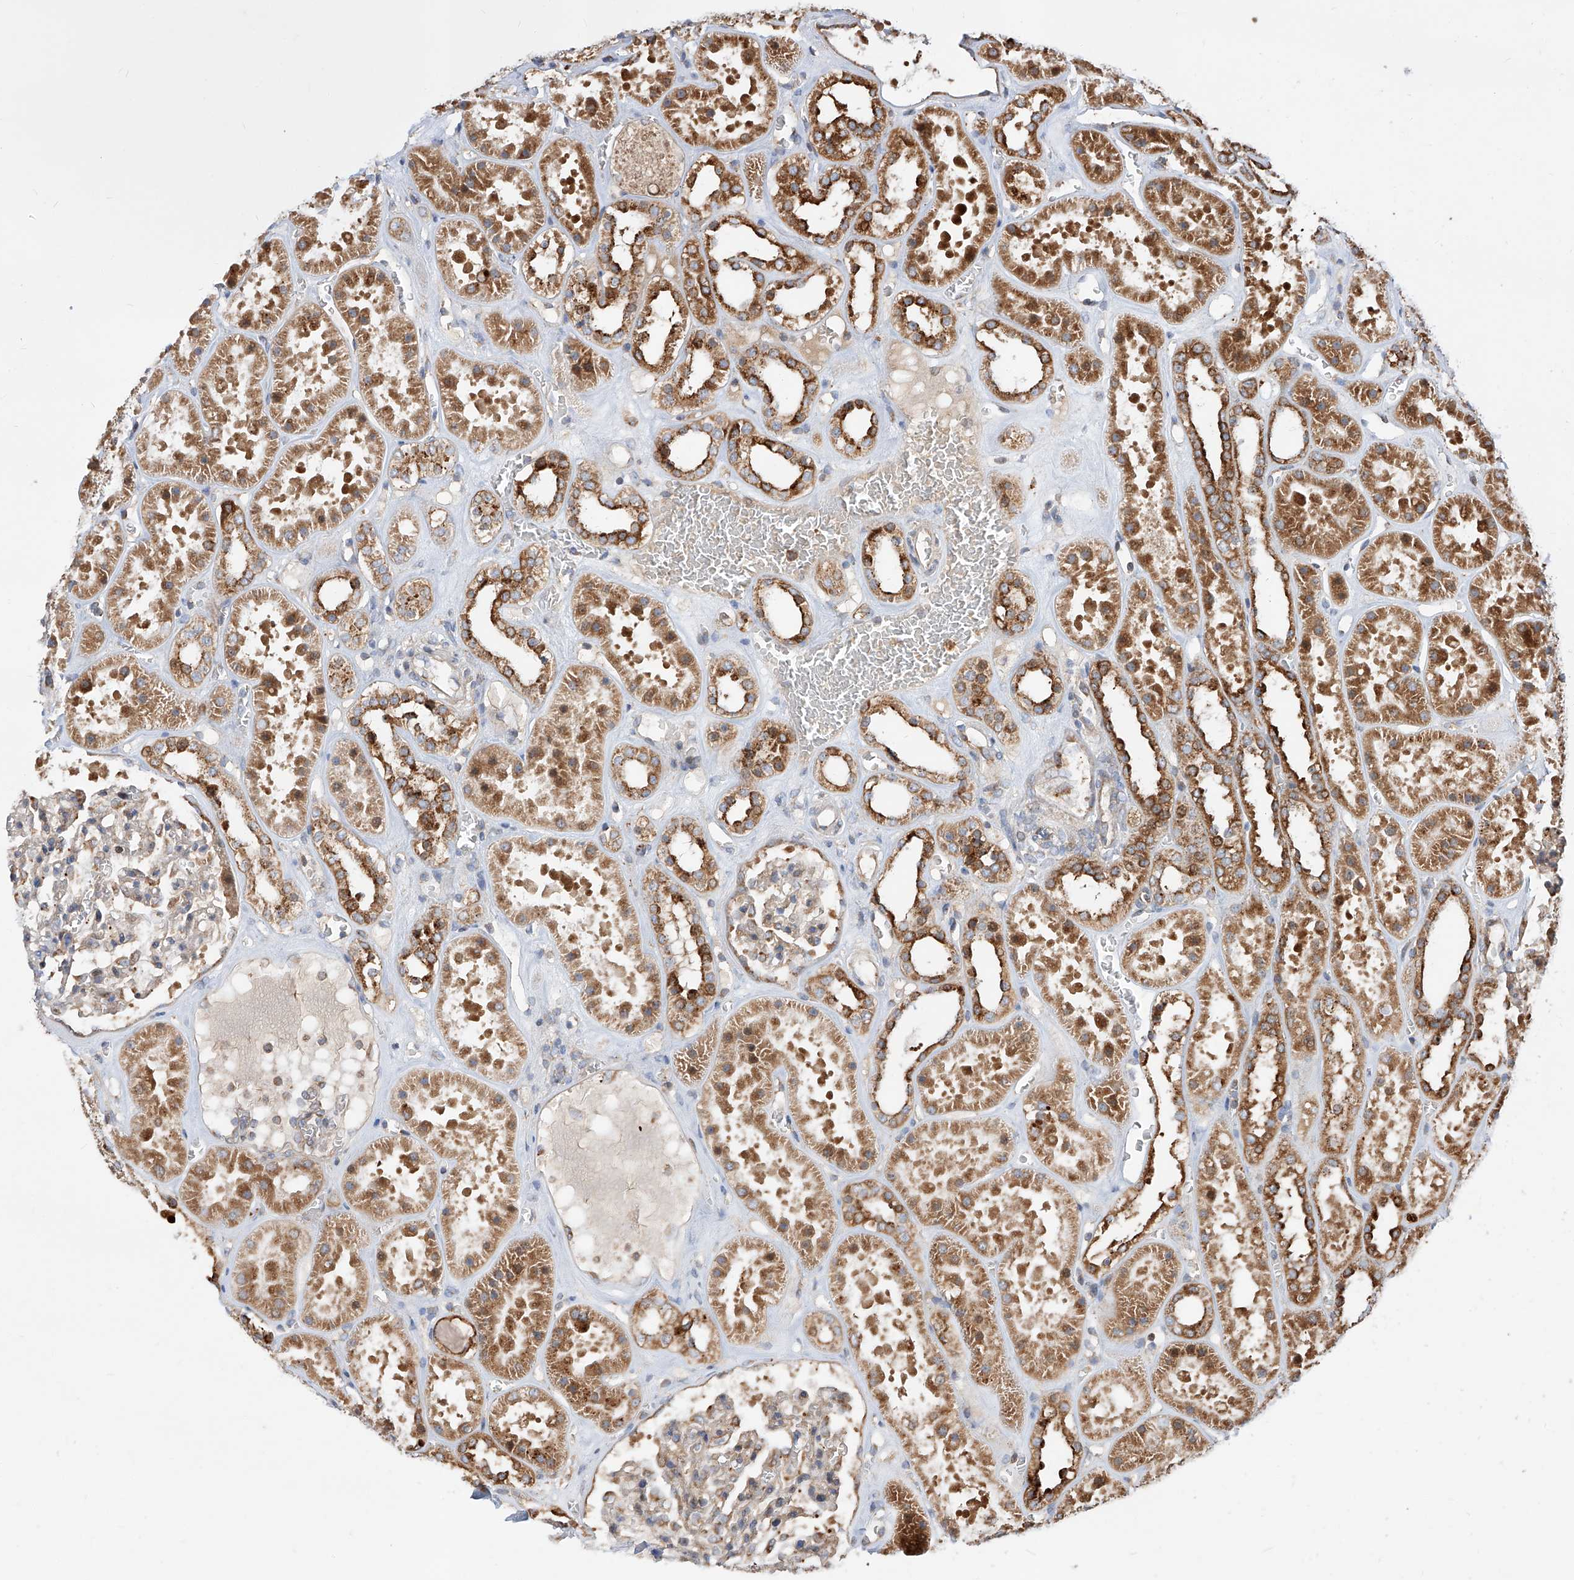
{"staining": {"intensity": "weak", "quantity": "<25%", "location": "cytoplasmic/membranous"}, "tissue": "kidney", "cell_type": "Cells in glomeruli", "image_type": "normal", "snomed": [{"axis": "morphology", "description": "Normal tissue, NOS"}, {"axis": "topography", "description": "Kidney"}], "caption": "IHC of normal human kidney exhibits no positivity in cells in glomeruli. (DAB IHC with hematoxylin counter stain).", "gene": "DIRAS3", "patient": {"sex": "female", "age": 41}}